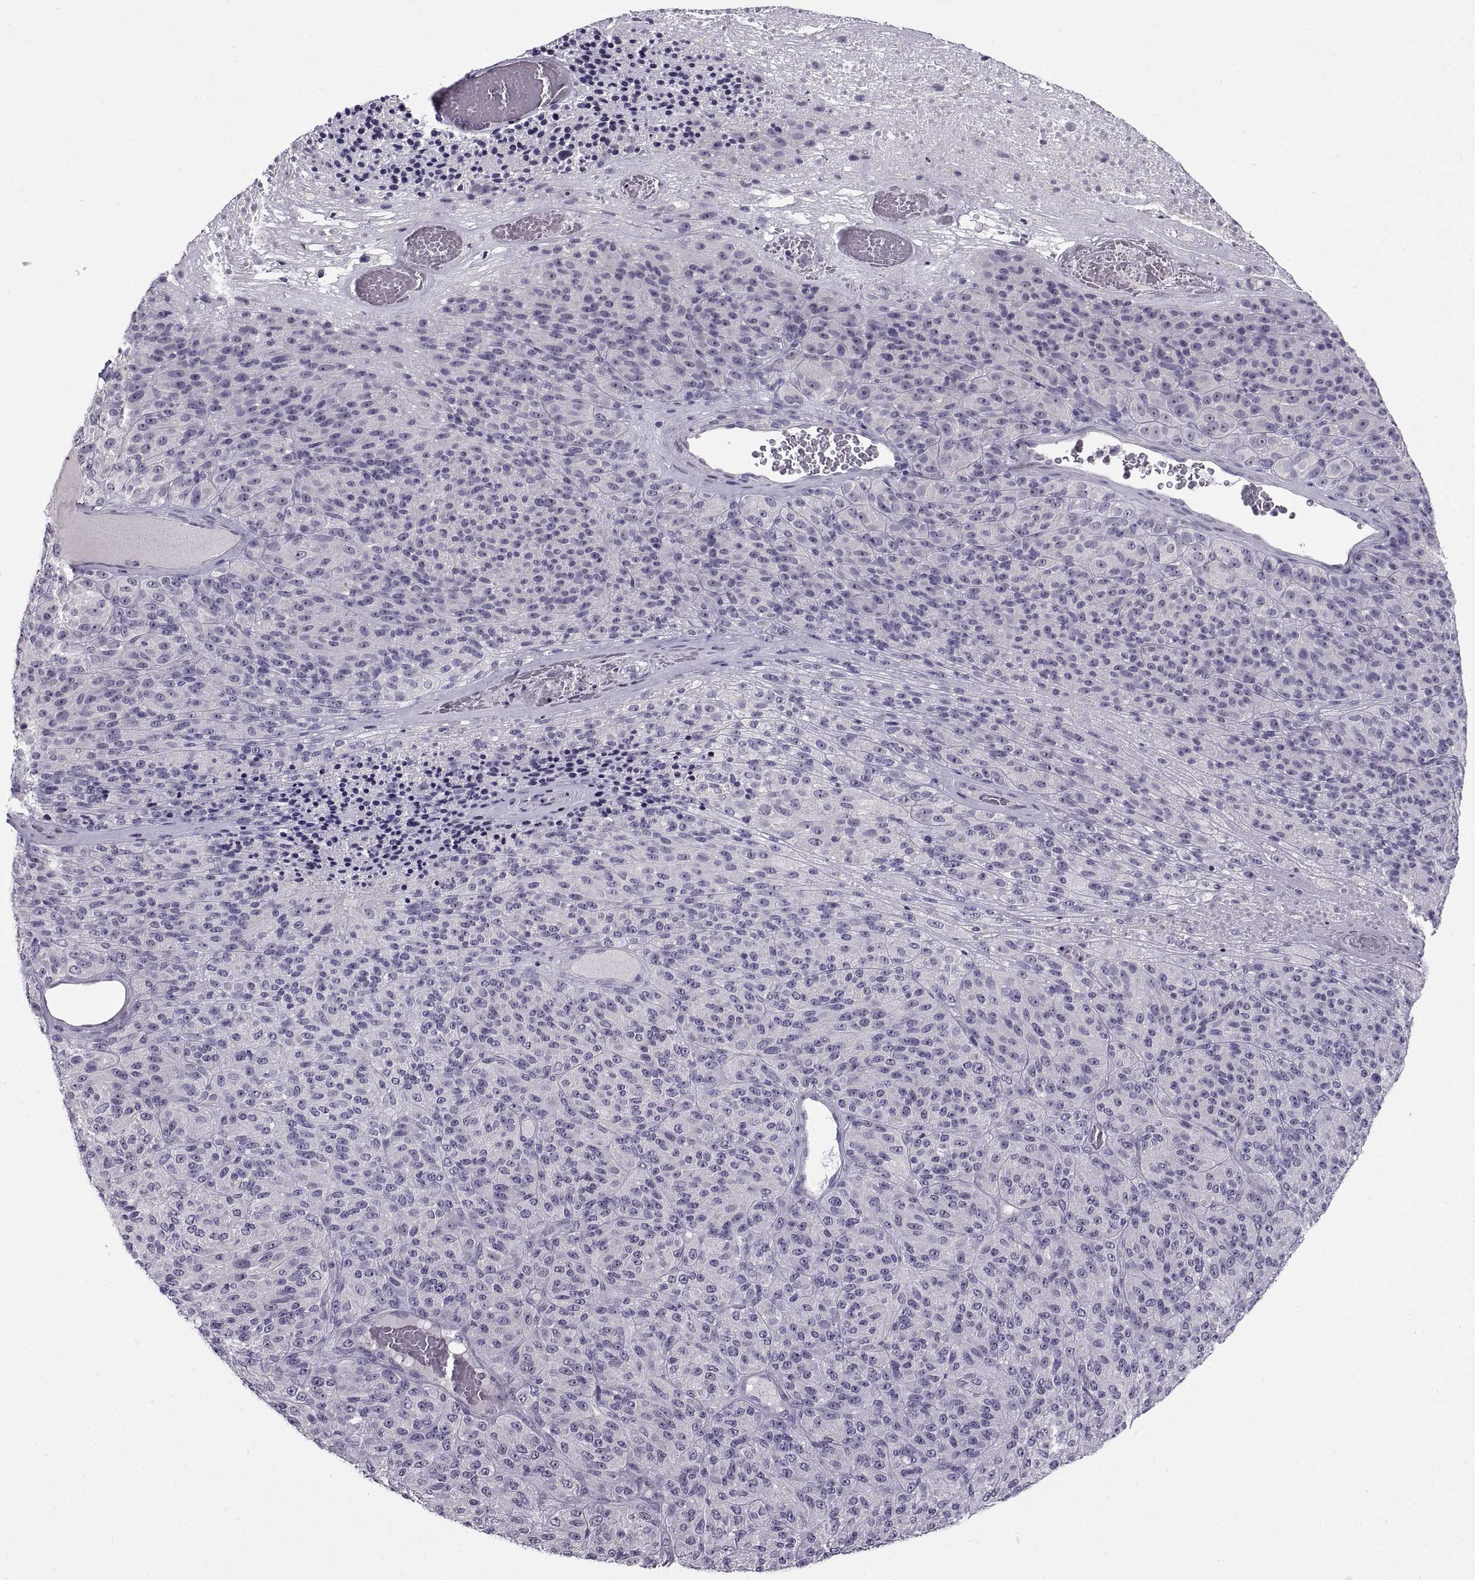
{"staining": {"intensity": "negative", "quantity": "none", "location": "none"}, "tissue": "melanoma", "cell_type": "Tumor cells", "image_type": "cancer", "snomed": [{"axis": "morphology", "description": "Malignant melanoma, Metastatic site"}, {"axis": "topography", "description": "Brain"}], "caption": "This micrograph is of malignant melanoma (metastatic site) stained with immunohistochemistry to label a protein in brown with the nuclei are counter-stained blue. There is no expression in tumor cells. The staining was performed using DAB (3,3'-diaminobenzidine) to visualize the protein expression in brown, while the nuclei were stained in blue with hematoxylin (Magnification: 20x).", "gene": "BSPH1", "patient": {"sex": "female", "age": 56}}